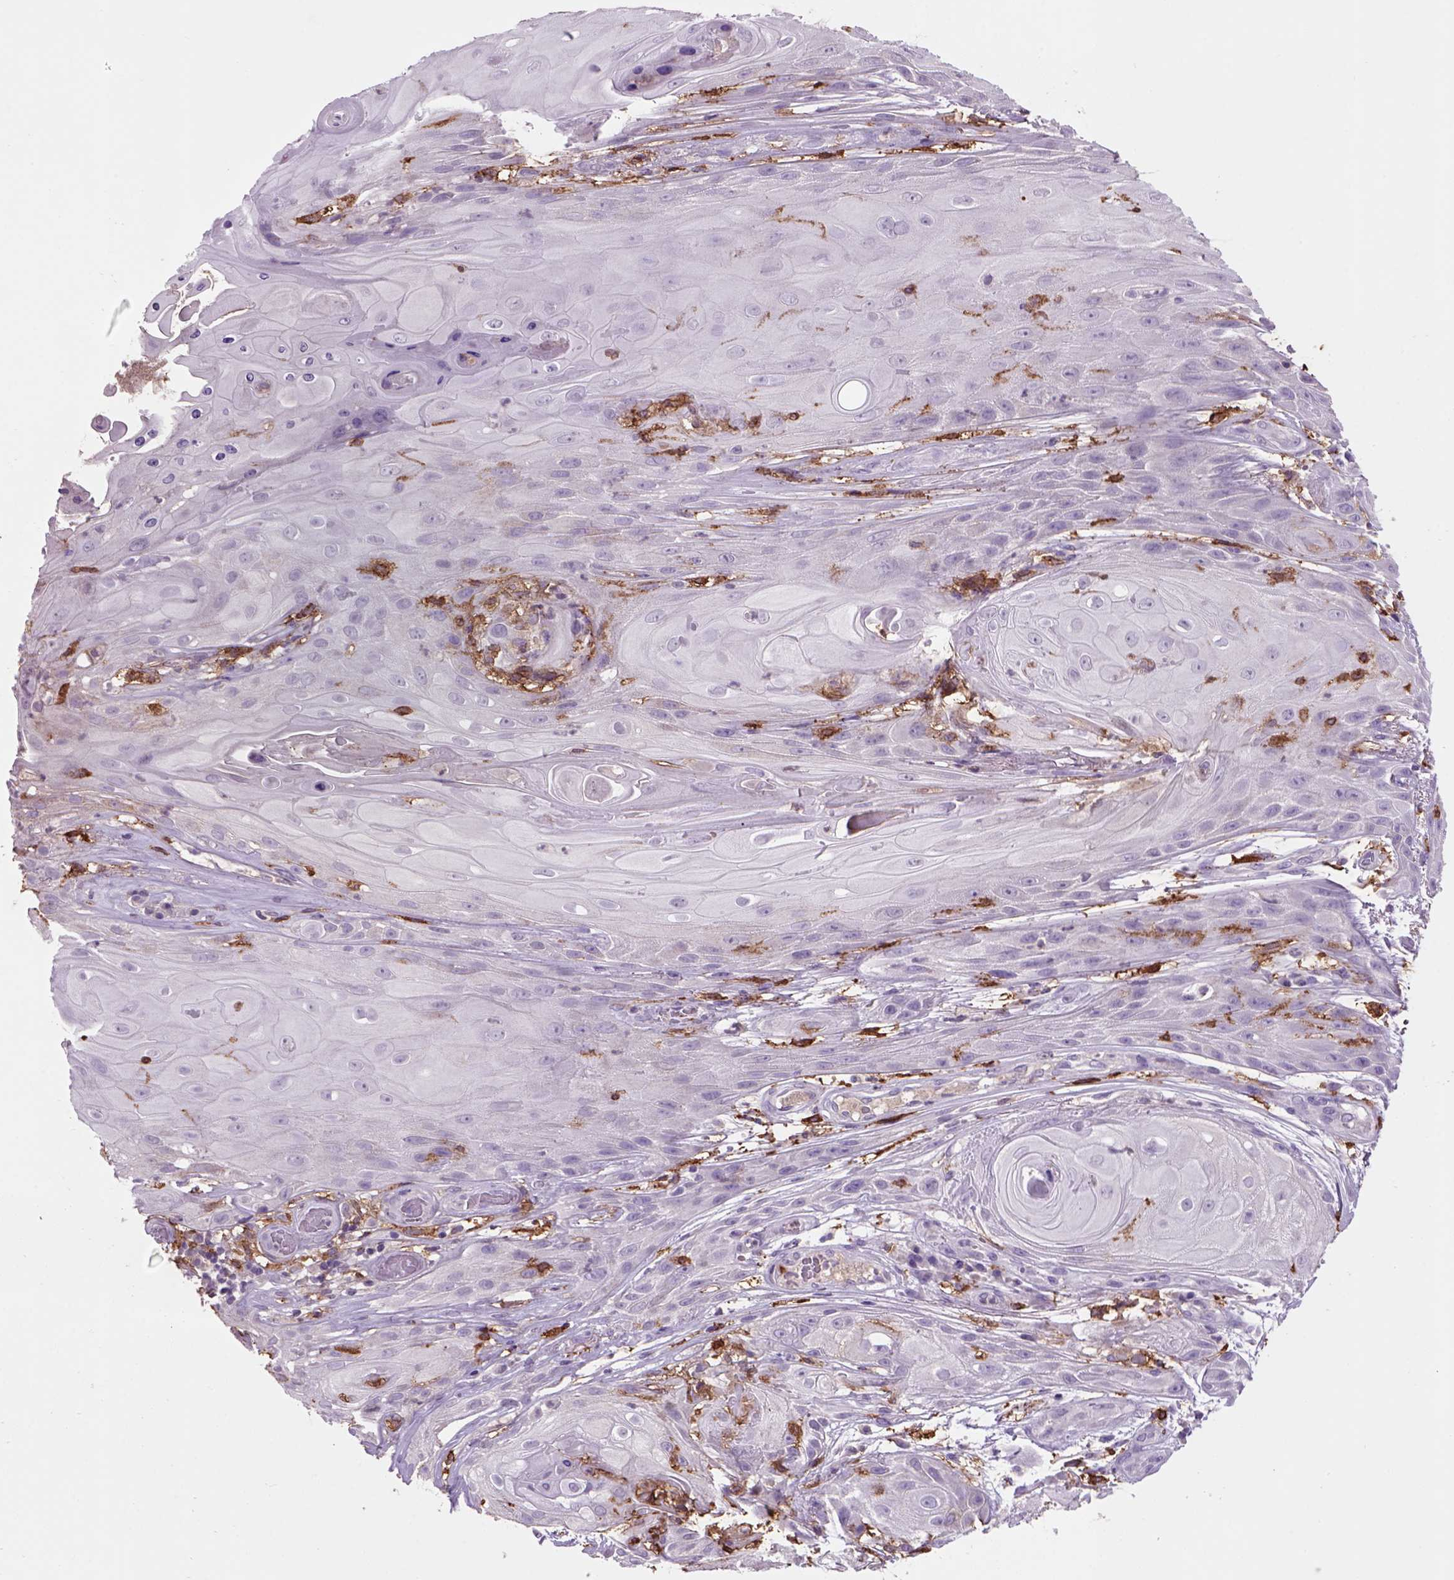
{"staining": {"intensity": "negative", "quantity": "none", "location": "none"}, "tissue": "skin cancer", "cell_type": "Tumor cells", "image_type": "cancer", "snomed": [{"axis": "morphology", "description": "Squamous cell carcinoma, NOS"}, {"axis": "topography", "description": "Skin"}], "caption": "Skin cancer was stained to show a protein in brown. There is no significant expression in tumor cells.", "gene": "CD14", "patient": {"sex": "male", "age": 62}}